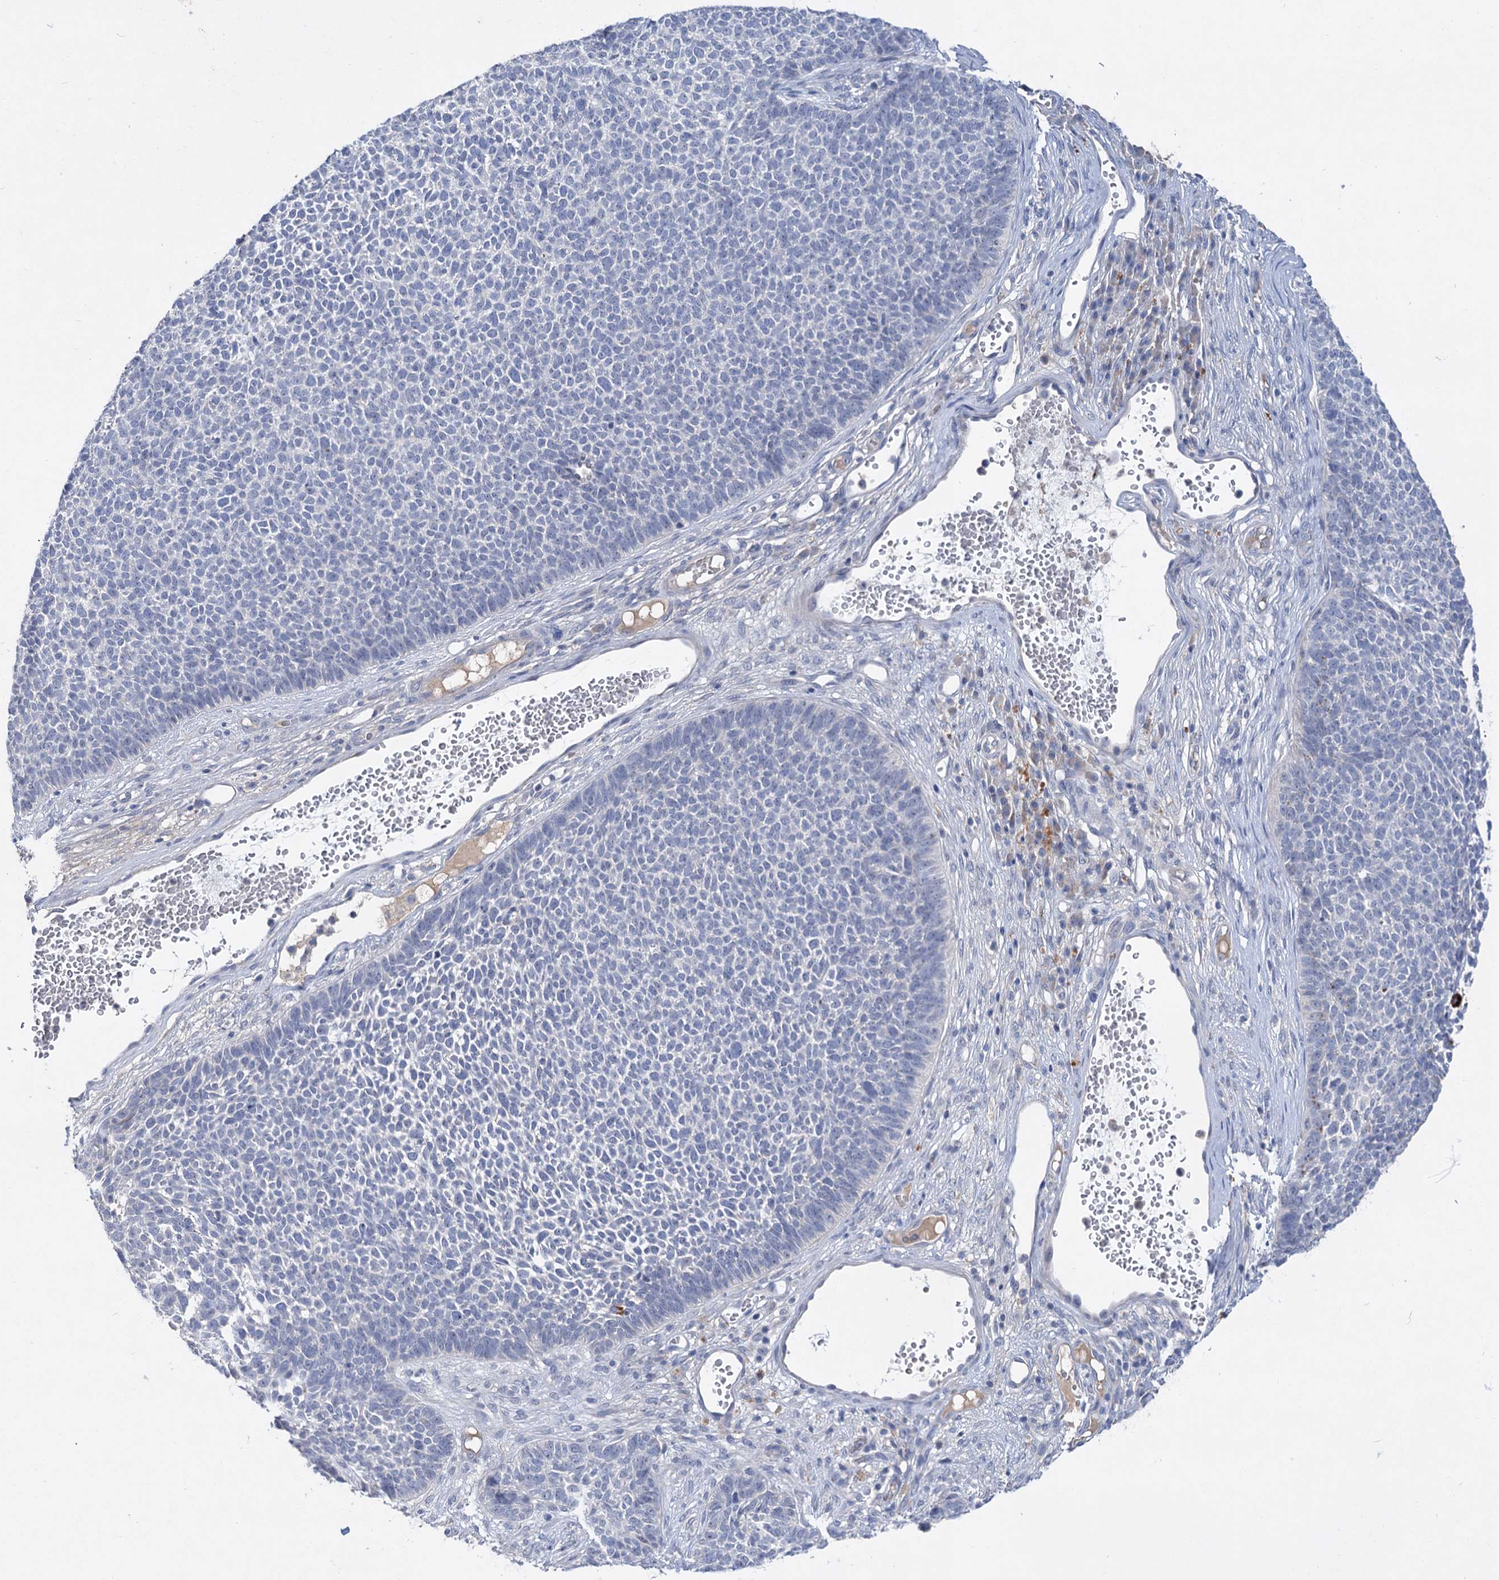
{"staining": {"intensity": "negative", "quantity": "none", "location": "none"}, "tissue": "skin cancer", "cell_type": "Tumor cells", "image_type": "cancer", "snomed": [{"axis": "morphology", "description": "Basal cell carcinoma"}, {"axis": "topography", "description": "Skin"}], "caption": "The micrograph shows no staining of tumor cells in skin basal cell carcinoma.", "gene": "ATP4A", "patient": {"sex": "female", "age": 84}}